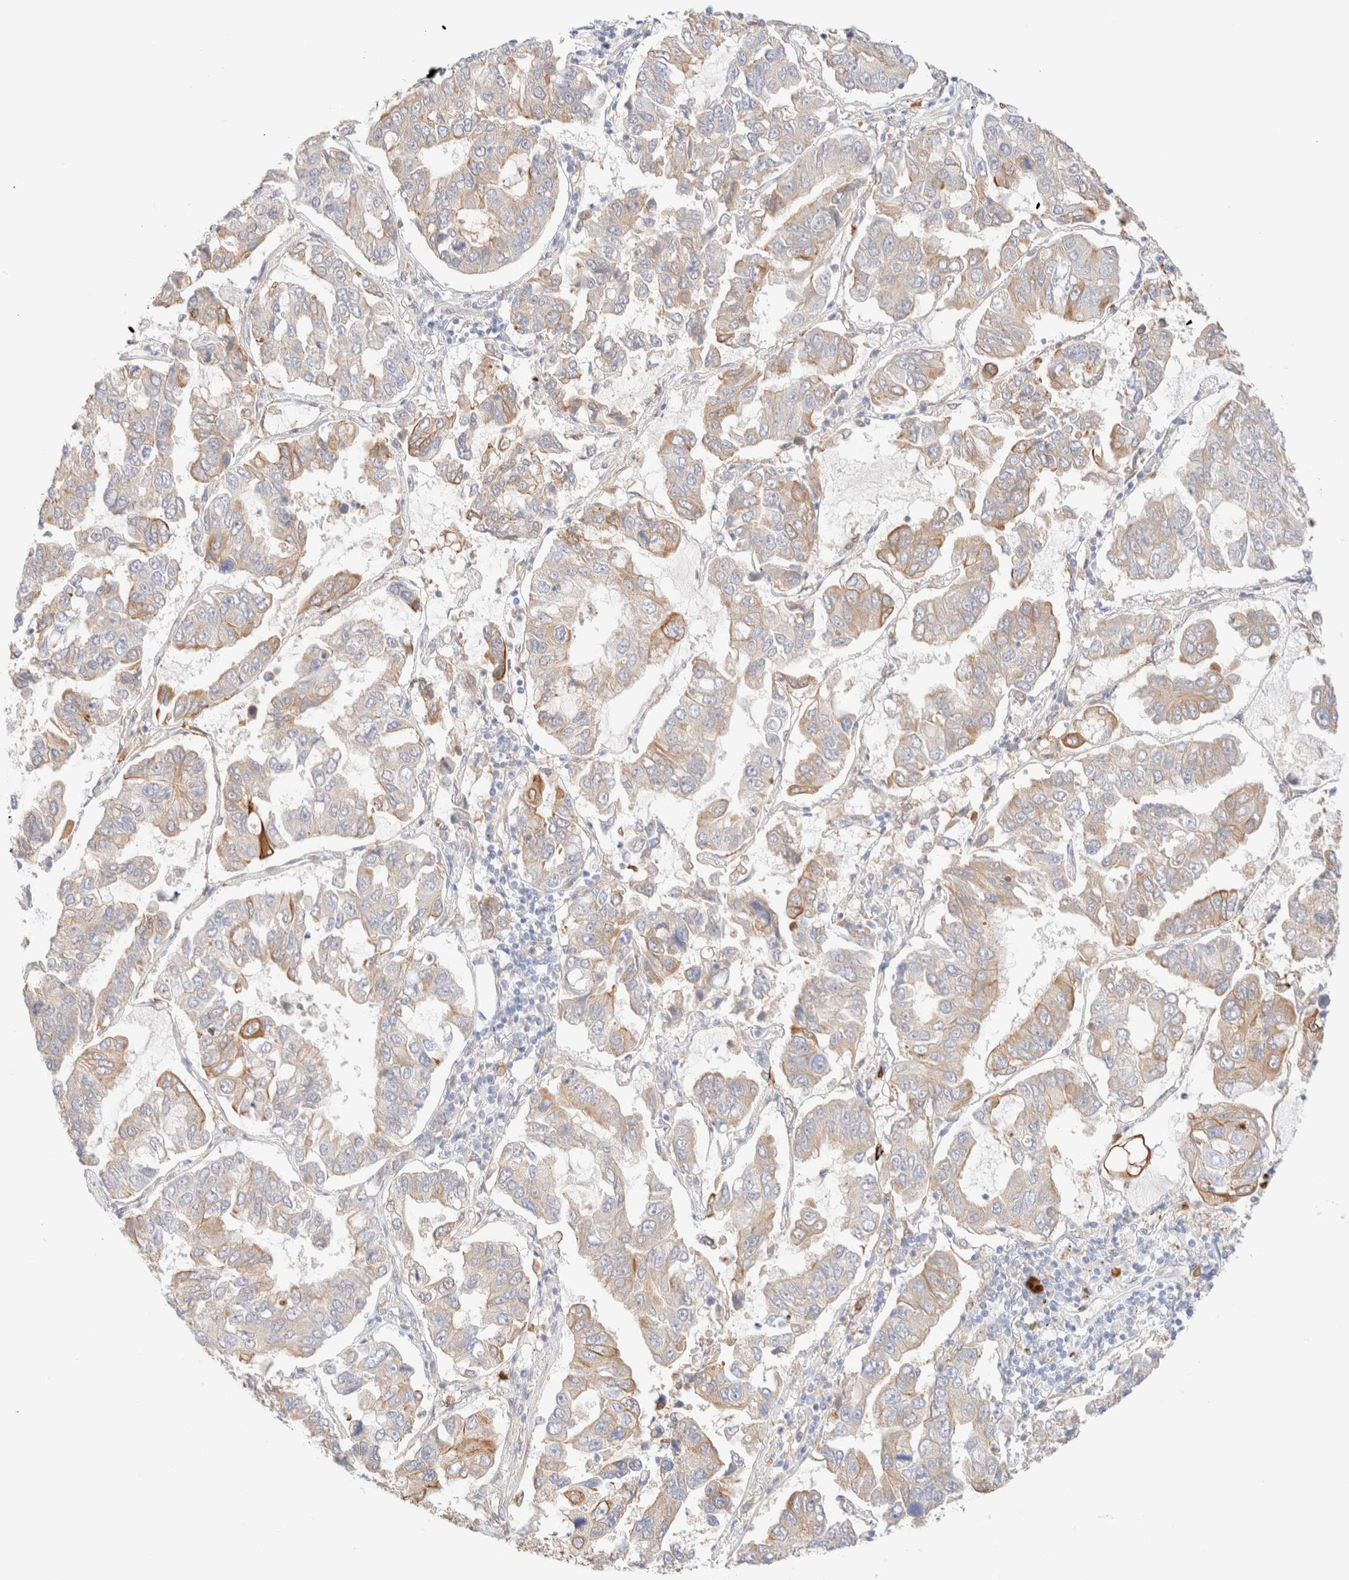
{"staining": {"intensity": "moderate", "quantity": "<25%", "location": "cytoplasmic/membranous"}, "tissue": "lung cancer", "cell_type": "Tumor cells", "image_type": "cancer", "snomed": [{"axis": "morphology", "description": "Adenocarcinoma, NOS"}, {"axis": "topography", "description": "Lung"}], "caption": "Immunohistochemistry (IHC) photomicrograph of neoplastic tissue: human lung adenocarcinoma stained using immunohistochemistry (IHC) displays low levels of moderate protein expression localized specifically in the cytoplasmic/membranous of tumor cells, appearing as a cytoplasmic/membranous brown color.", "gene": "NIBAN2", "patient": {"sex": "male", "age": 64}}